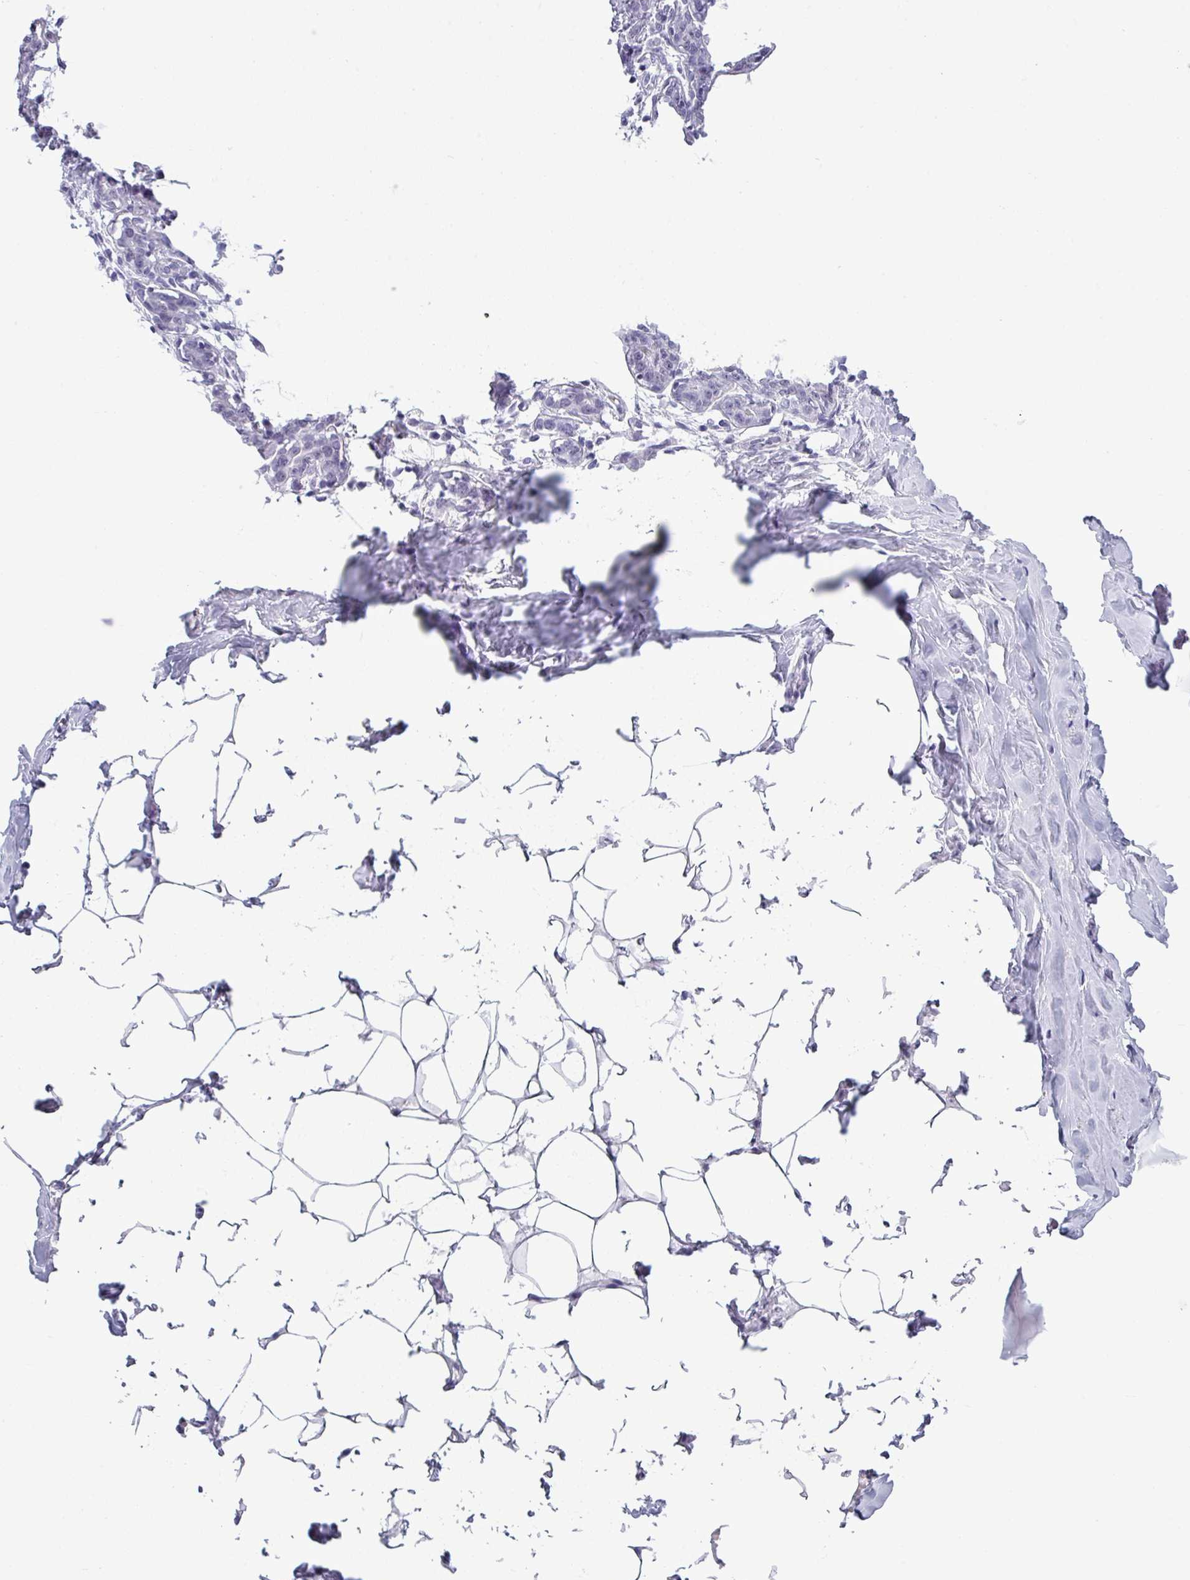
{"staining": {"intensity": "negative", "quantity": "none", "location": "none"}, "tissue": "breast", "cell_type": "Adipocytes", "image_type": "normal", "snomed": [{"axis": "morphology", "description": "Normal tissue, NOS"}, {"axis": "topography", "description": "Breast"}], "caption": "Immunohistochemical staining of normal breast demonstrates no significant expression in adipocytes. (DAB immunohistochemistry, high magnification).", "gene": "SRGAP1", "patient": {"sex": "female", "age": 27}}